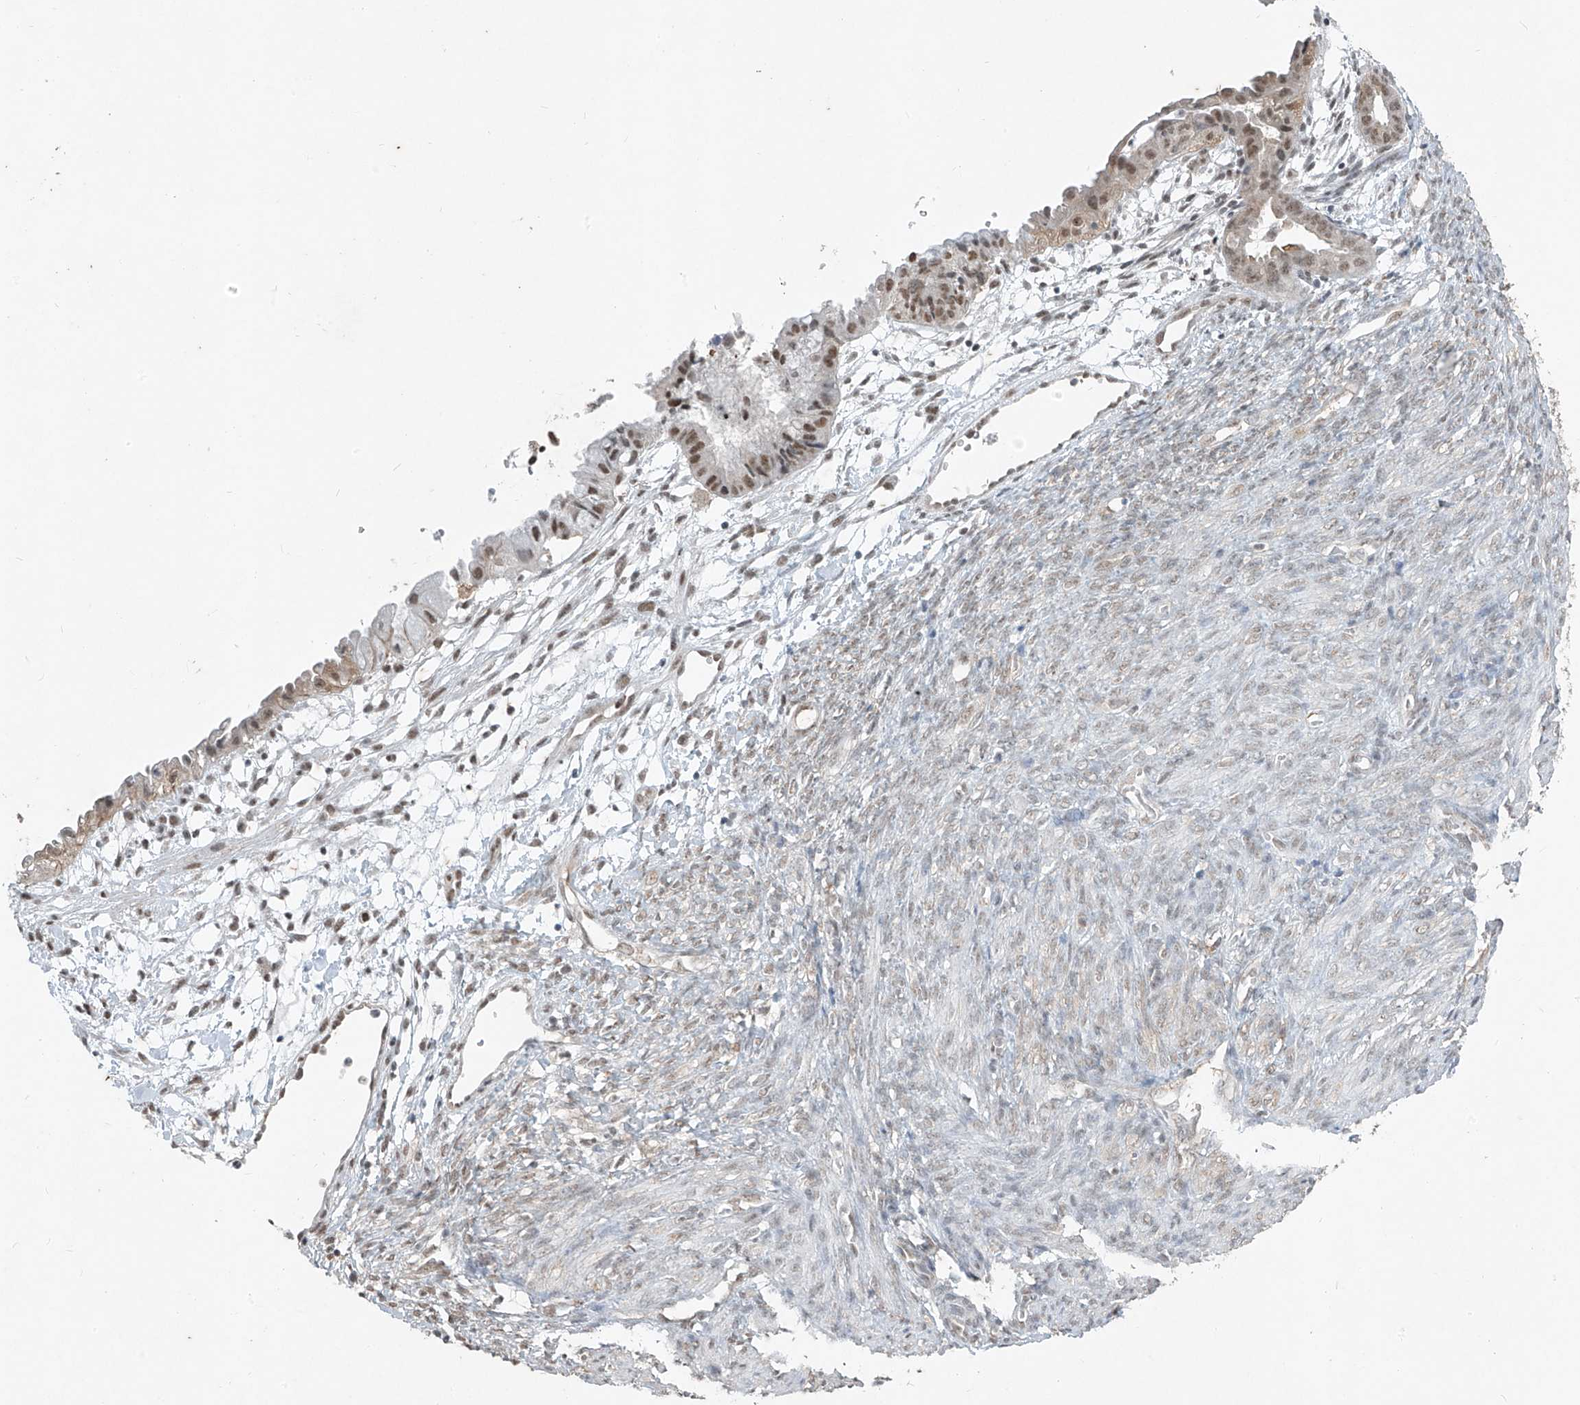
{"staining": {"intensity": "moderate", "quantity": "25%-75%", "location": "nuclear"}, "tissue": "cervical cancer", "cell_type": "Tumor cells", "image_type": "cancer", "snomed": [{"axis": "morphology", "description": "Normal tissue, NOS"}, {"axis": "morphology", "description": "Adenocarcinoma, NOS"}, {"axis": "topography", "description": "Cervix"}, {"axis": "topography", "description": "Endometrium"}], "caption": "There is medium levels of moderate nuclear positivity in tumor cells of cervical cancer, as demonstrated by immunohistochemical staining (brown color).", "gene": "TFEC", "patient": {"sex": "female", "age": 86}}